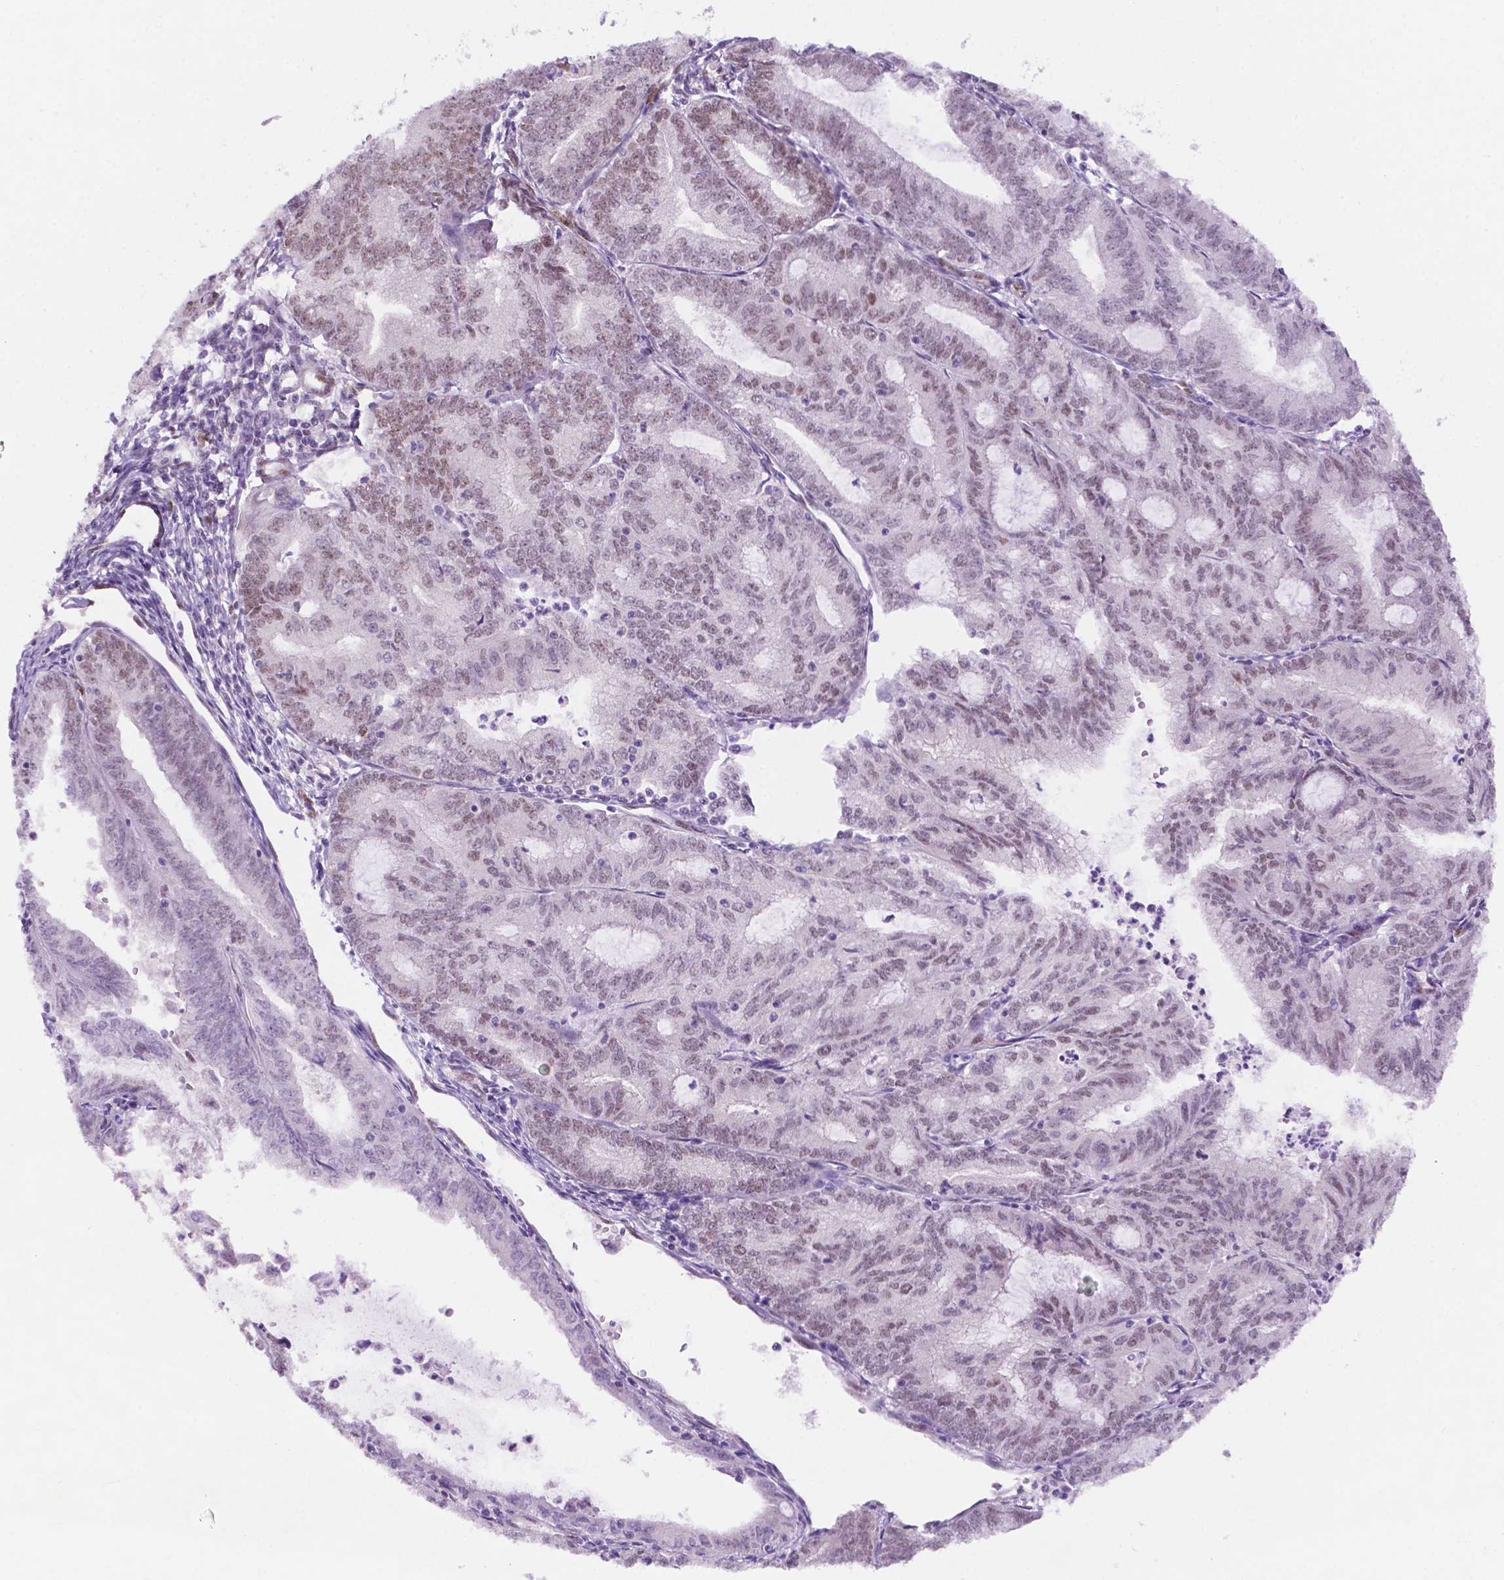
{"staining": {"intensity": "moderate", "quantity": "25%-75%", "location": "nuclear"}, "tissue": "endometrial cancer", "cell_type": "Tumor cells", "image_type": "cancer", "snomed": [{"axis": "morphology", "description": "Adenocarcinoma, NOS"}, {"axis": "topography", "description": "Endometrium"}], "caption": "This is an image of immunohistochemistry (IHC) staining of endometrial cancer, which shows moderate positivity in the nuclear of tumor cells.", "gene": "ERF", "patient": {"sex": "female", "age": 70}}